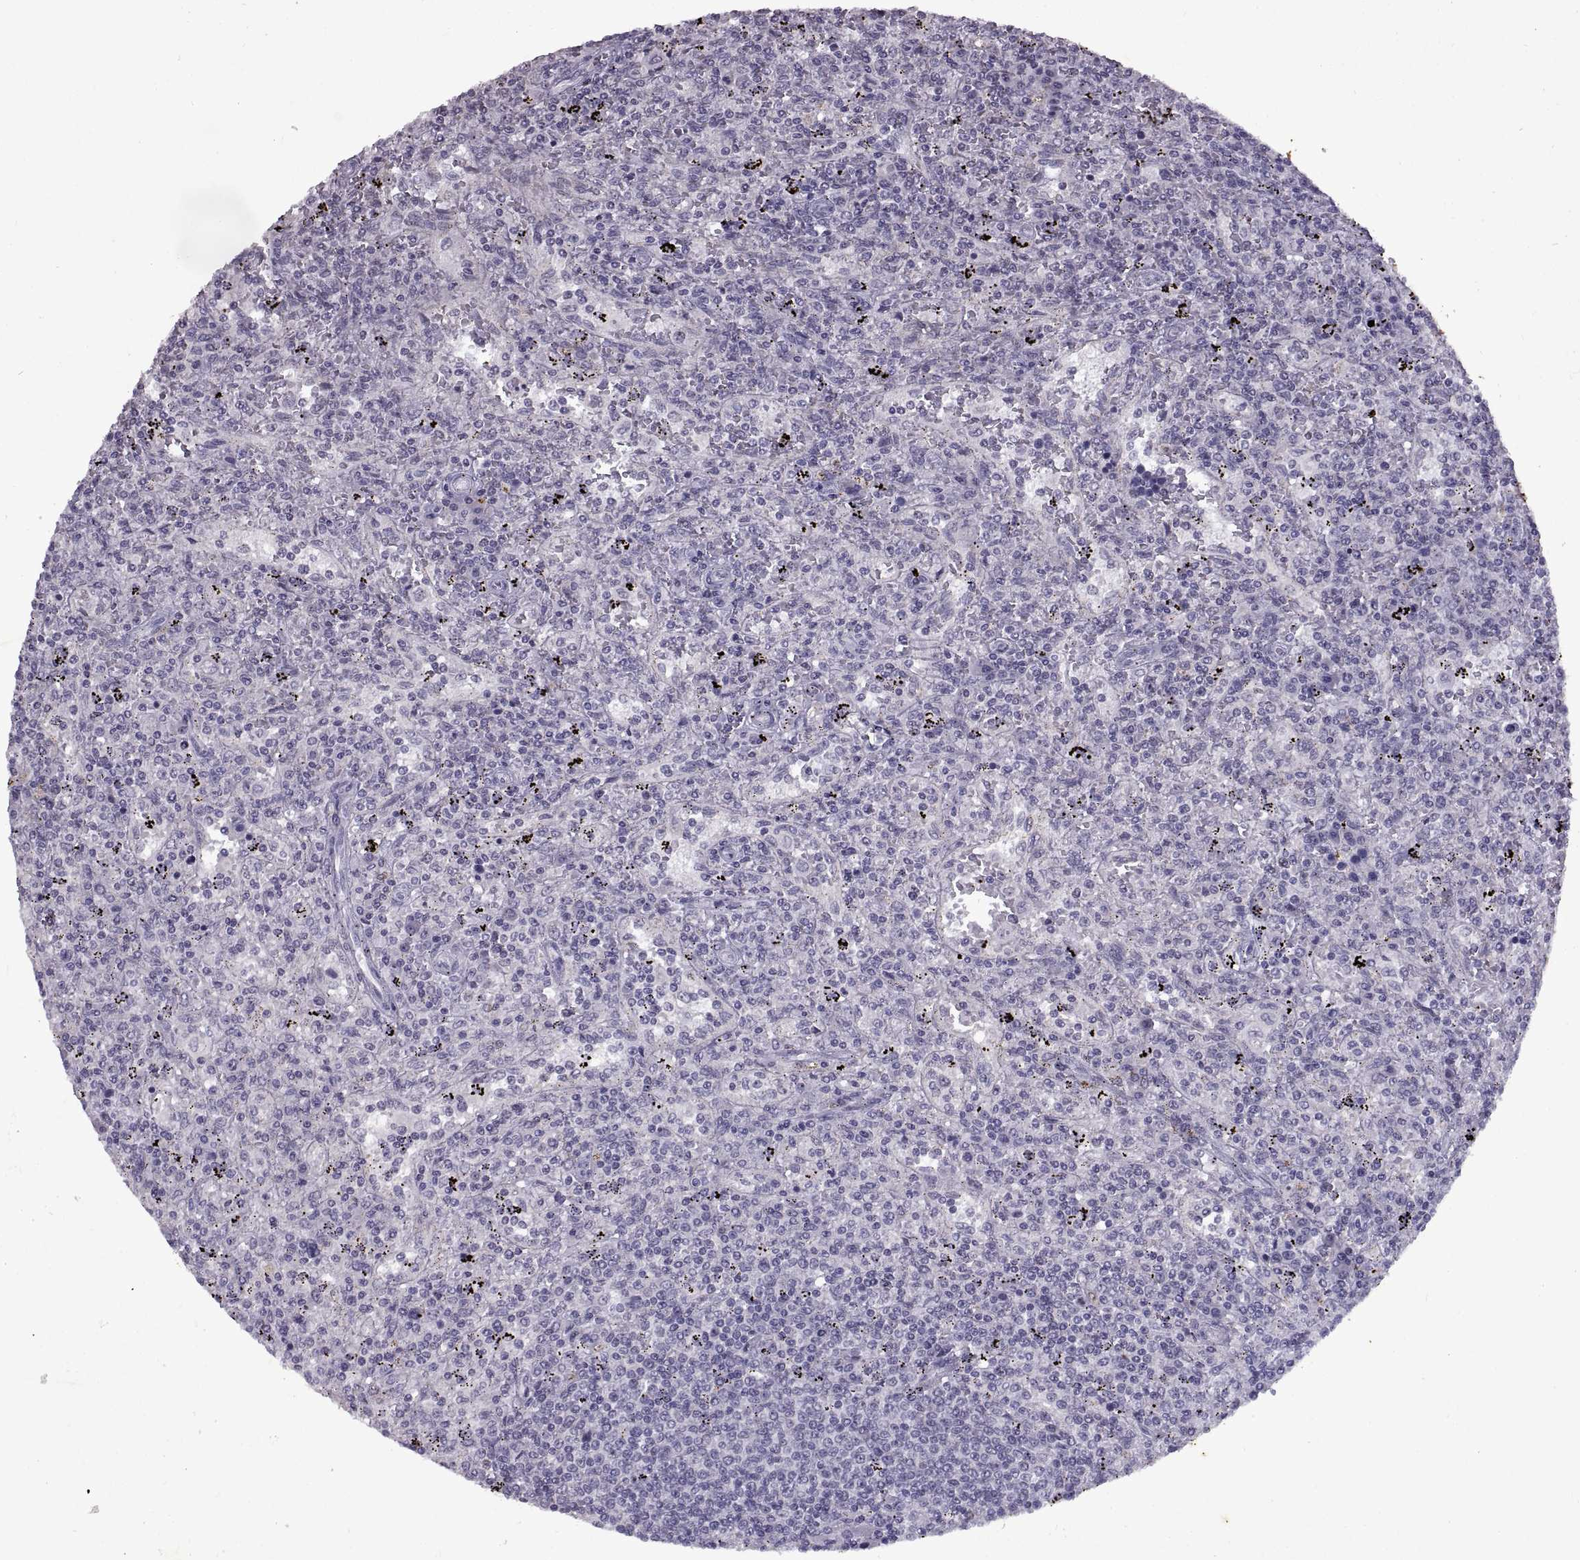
{"staining": {"intensity": "negative", "quantity": "none", "location": "none"}, "tissue": "lymphoma", "cell_type": "Tumor cells", "image_type": "cancer", "snomed": [{"axis": "morphology", "description": "Malignant lymphoma, non-Hodgkin's type, Low grade"}, {"axis": "topography", "description": "Spleen"}], "caption": "This is an IHC micrograph of lymphoma. There is no positivity in tumor cells.", "gene": "SINHCAF", "patient": {"sex": "male", "age": 62}}